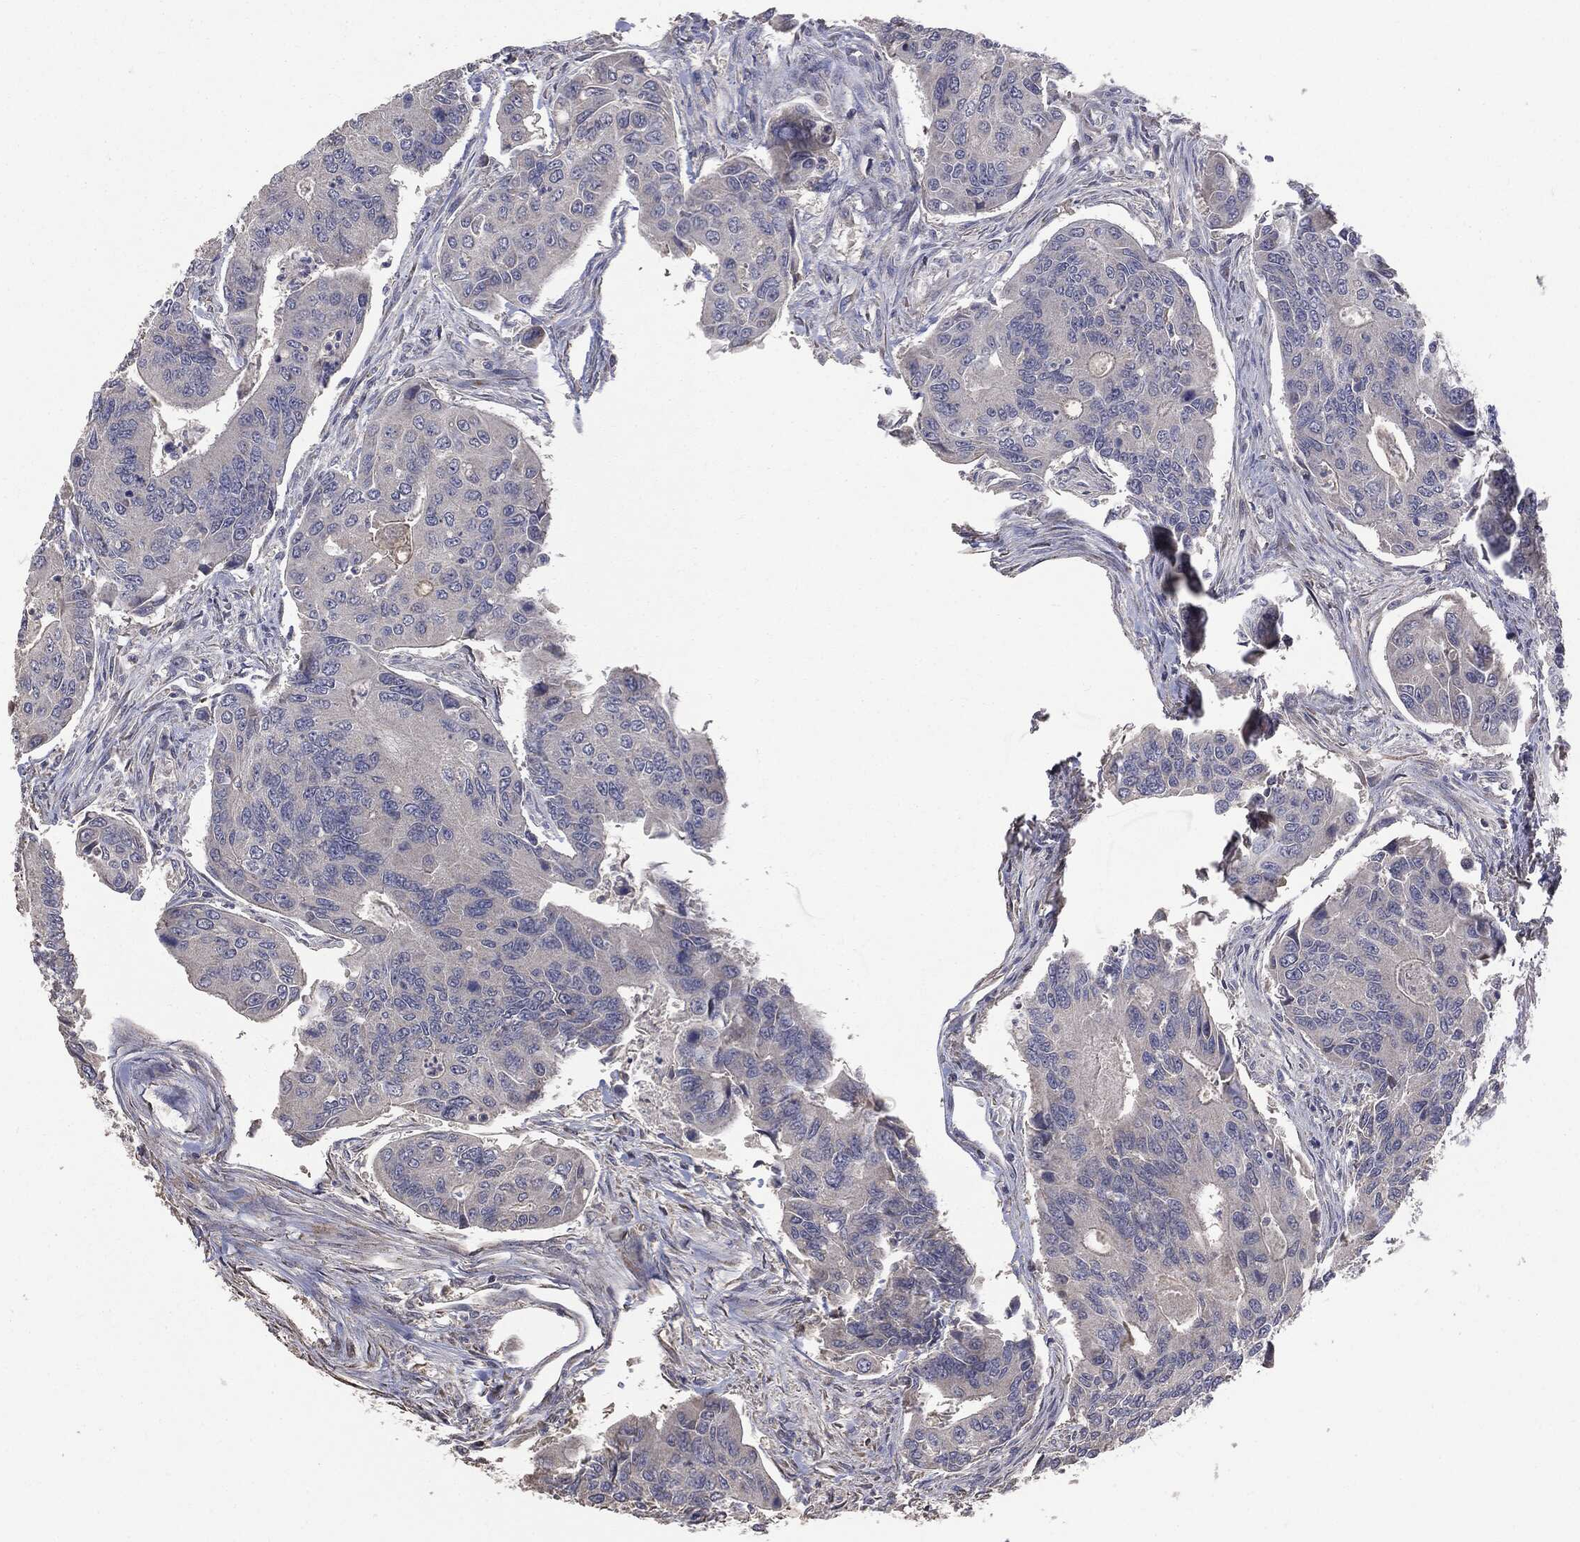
{"staining": {"intensity": "negative", "quantity": "none", "location": "none"}, "tissue": "colorectal cancer", "cell_type": "Tumor cells", "image_type": "cancer", "snomed": [{"axis": "morphology", "description": "Adenocarcinoma, NOS"}, {"axis": "topography", "description": "Colon"}], "caption": "This is a image of immunohistochemistry (IHC) staining of adenocarcinoma (colorectal), which shows no staining in tumor cells.", "gene": "MTOR", "patient": {"sex": "female", "age": 67}}